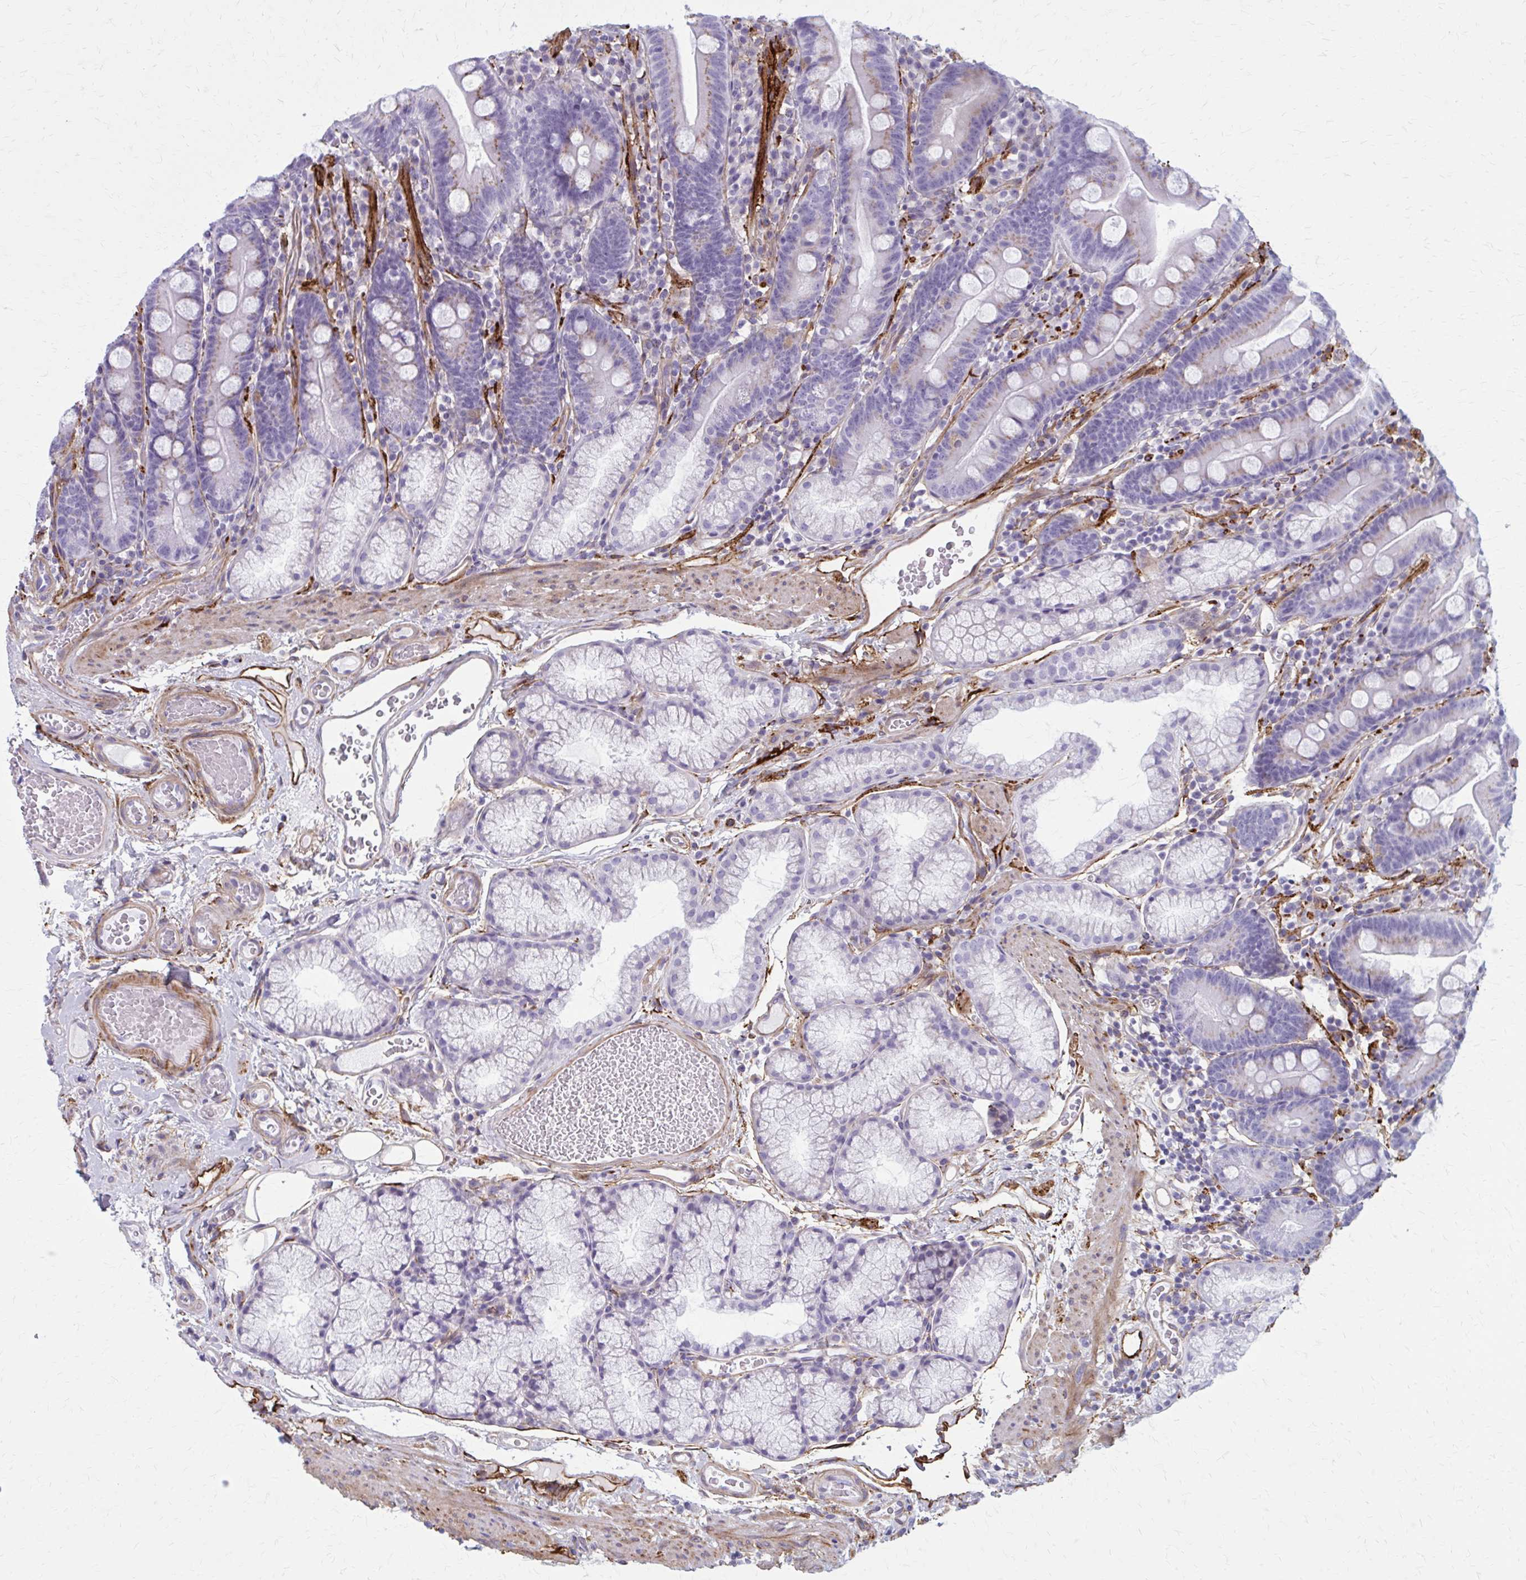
{"staining": {"intensity": "weak", "quantity": "25%-75%", "location": "cytoplasmic/membranous"}, "tissue": "duodenum", "cell_type": "Glandular cells", "image_type": "normal", "snomed": [{"axis": "morphology", "description": "Normal tissue, NOS"}, {"axis": "topography", "description": "Duodenum"}], "caption": "Weak cytoplasmic/membranous protein positivity is seen in about 25%-75% of glandular cells in duodenum. (DAB (3,3'-diaminobenzidine) = brown stain, brightfield microscopy at high magnification).", "gene": "AKAP12", "patient": {"sex": "female", "age": 67}}